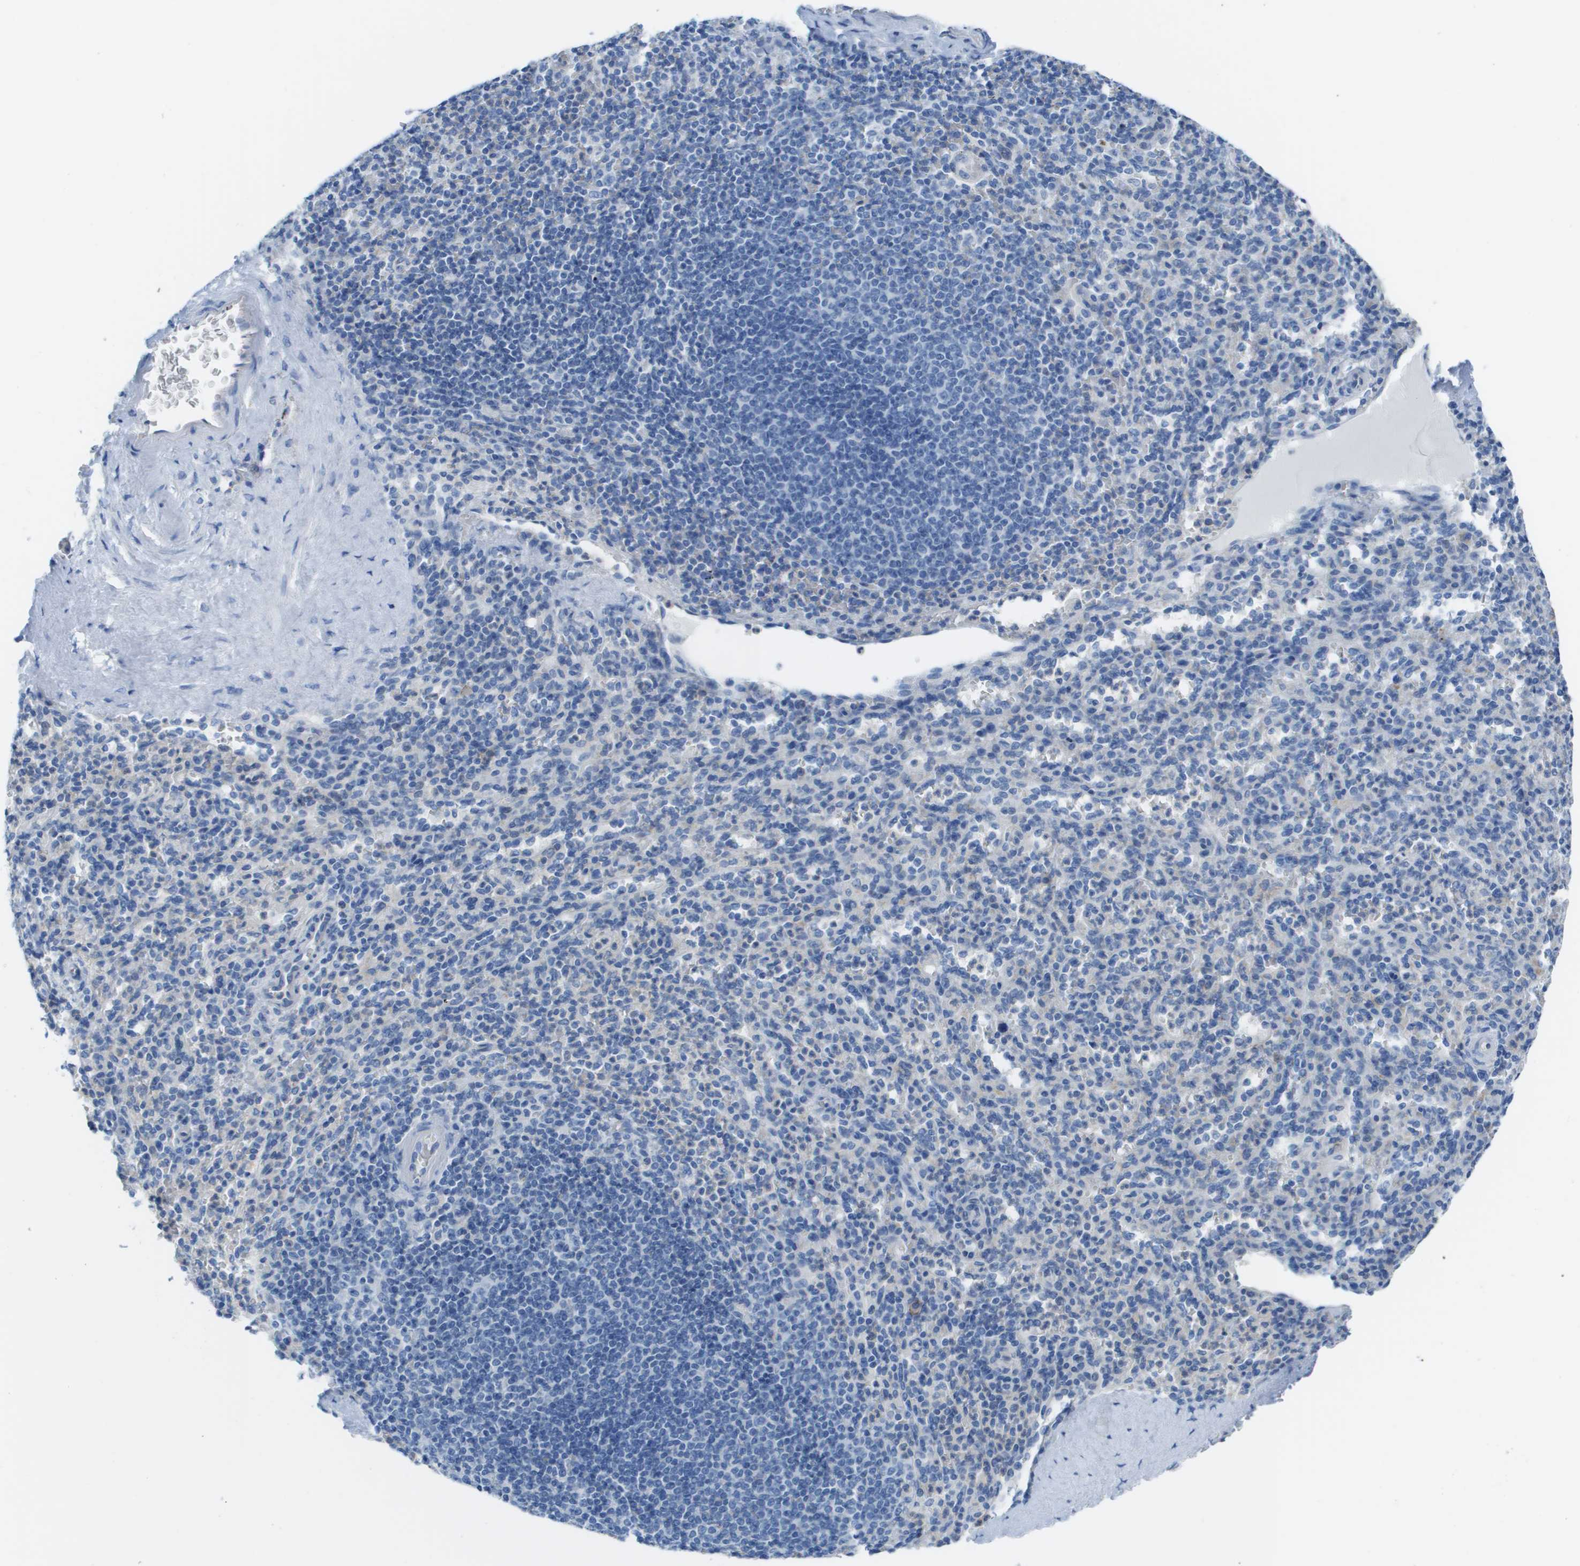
{"staining": {"intensity": "negative", "quantity": "none", "location": "none"}, "tissue": "spleen", "cell_type": "Cells in red pulp", "image_type": "normal", "snomed": [{"axis": "morphology", "description": "Normal tissue, NOS"}, {"axis": "topography", "description": "Spleen"}], "caption": "Immunohistochemistry image of benign spleen: spleen stained with DAB shows no significant protein positivity in cells in red pulp.", "gene": "CD46", "patient": {"sex": "male", "age": 36}}